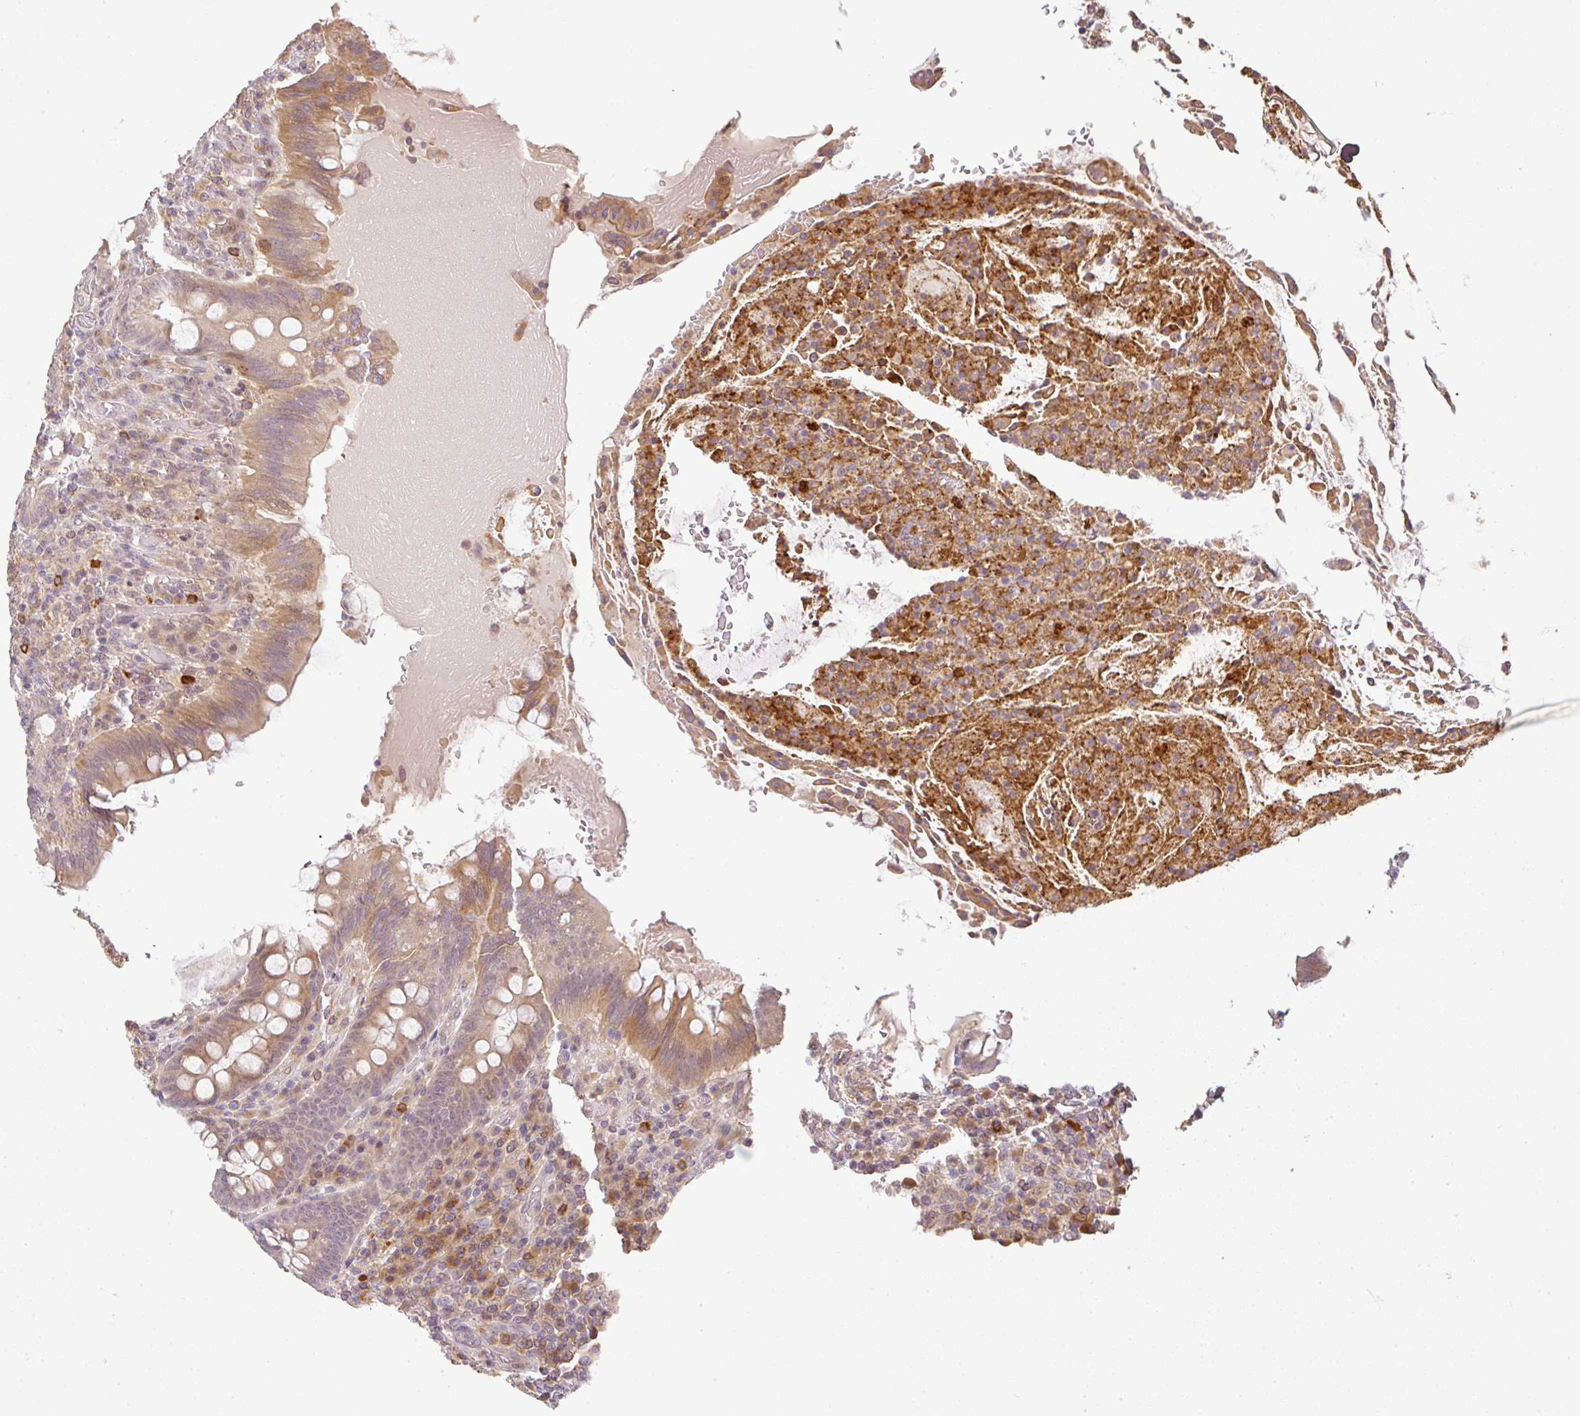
{"staining": {"intensity": "moderate", "quantity": "25%-75%", "location": "cytoplasmic/membranous"}, "tissue": "appendix", "cell_type": "Glandular cells", "image_type": "normal", "snomed": [{"axis": "morphology", "description": "Normal tissue, NOS"}, {"axis": "topography", "description": "Appendix"}], "caption": "Glandular cells demonstrate medium levels of moderate cytoplasmic/membranous expression in approximately 25%-75% of cells in benign appendix. (DAB = brown stain, brightfield microscopy at high magnification).", "gene": "FAM153A", "patient": {"sex": "female", "age": 43}}